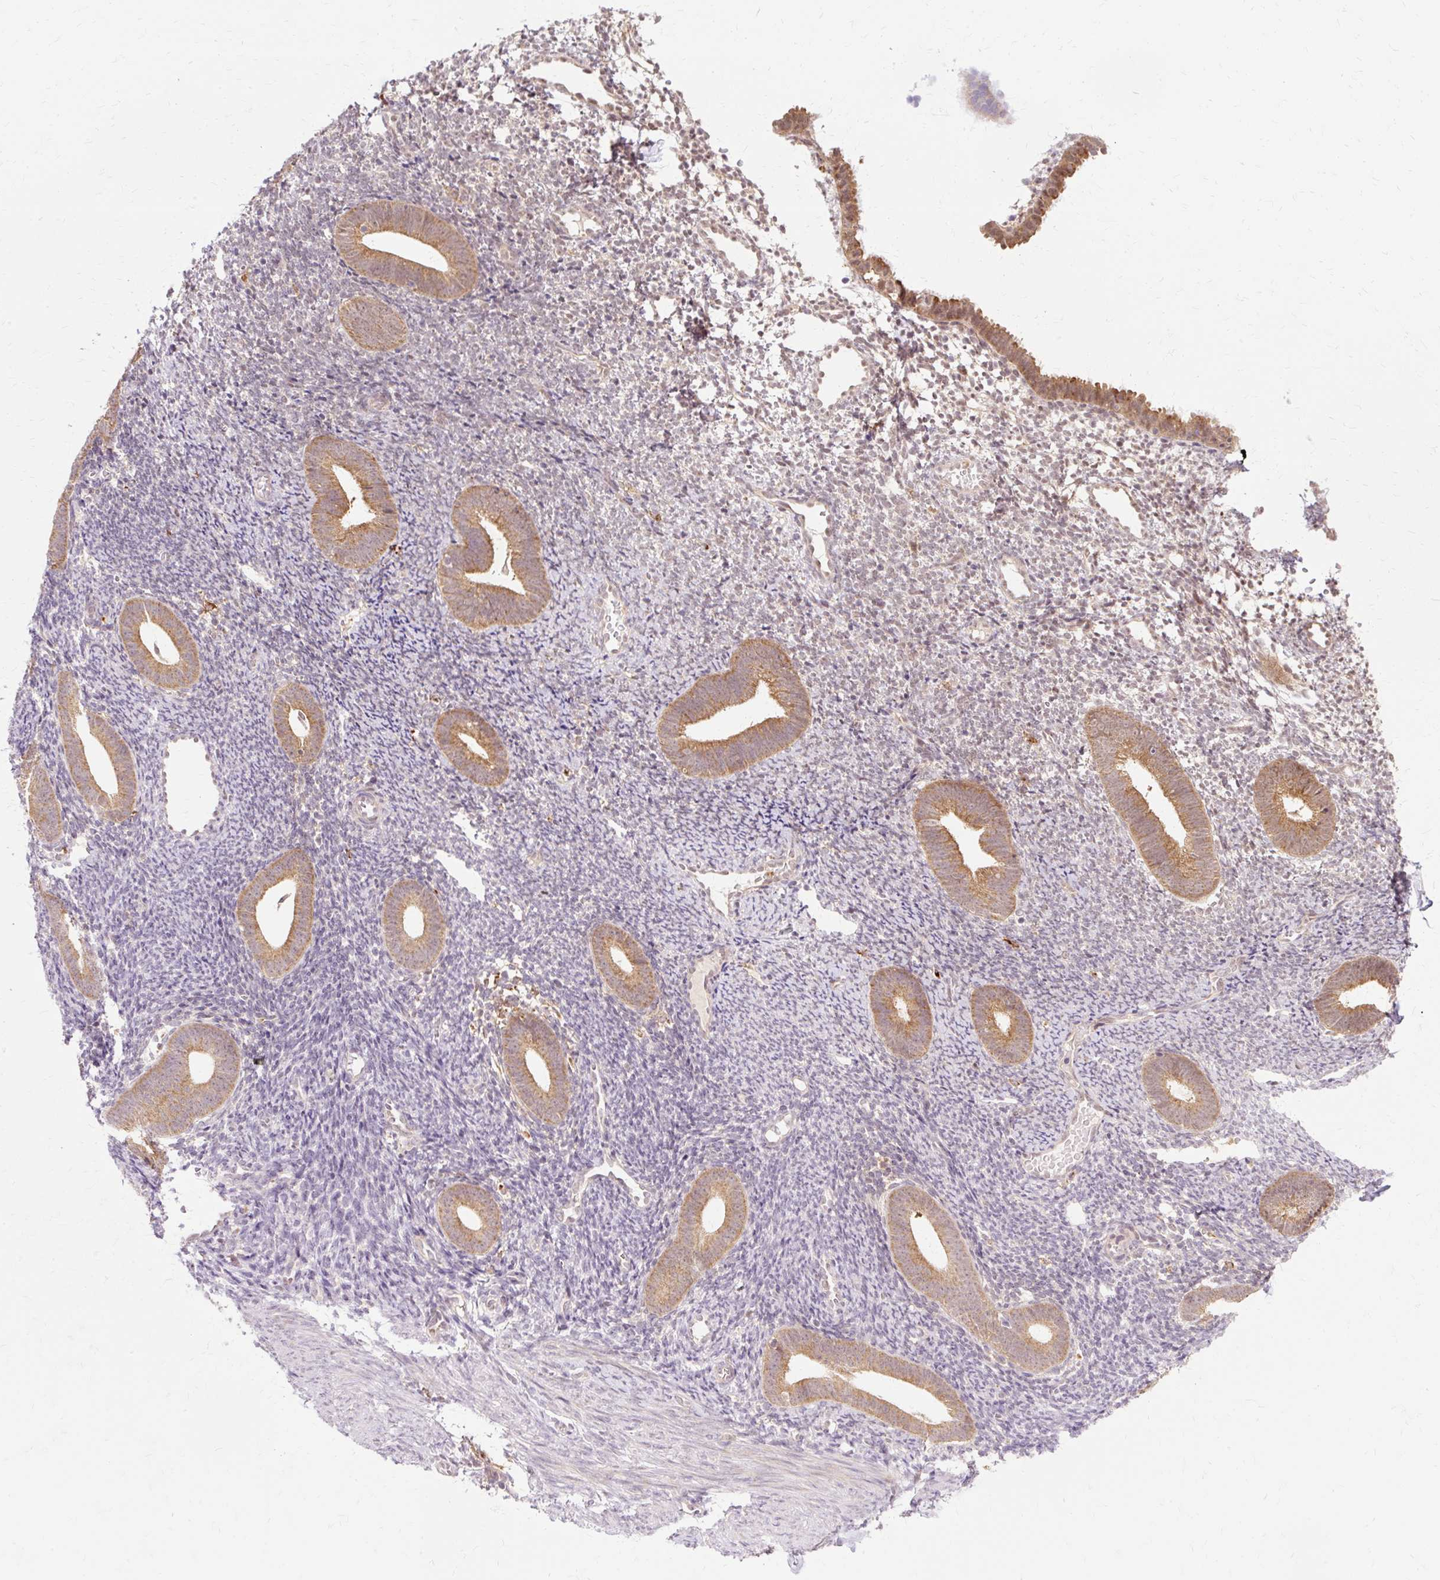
{"staining": {"intensity": "weak", "quantity": "<25%", "location": "cytoplasmic/membranous"}, "tissue": "endometrium", "cell_type": "Cells in endometrial stroma", "image_type": "normal", "snomed": [{"axis": "morphology", "description": "Normal tissue, NOS"}, {"axis": "topography", "description": "Endometrium"}], "caption": "IHC micrograph of unremarkable endometrium: endometrium stained with DAB (3,3'-diaminobenzidine) shows no significant protein positivity in cells in endometrial stroma.", "gene": "GEMIN2", "patient": {"sex": "female", "age": 39}}